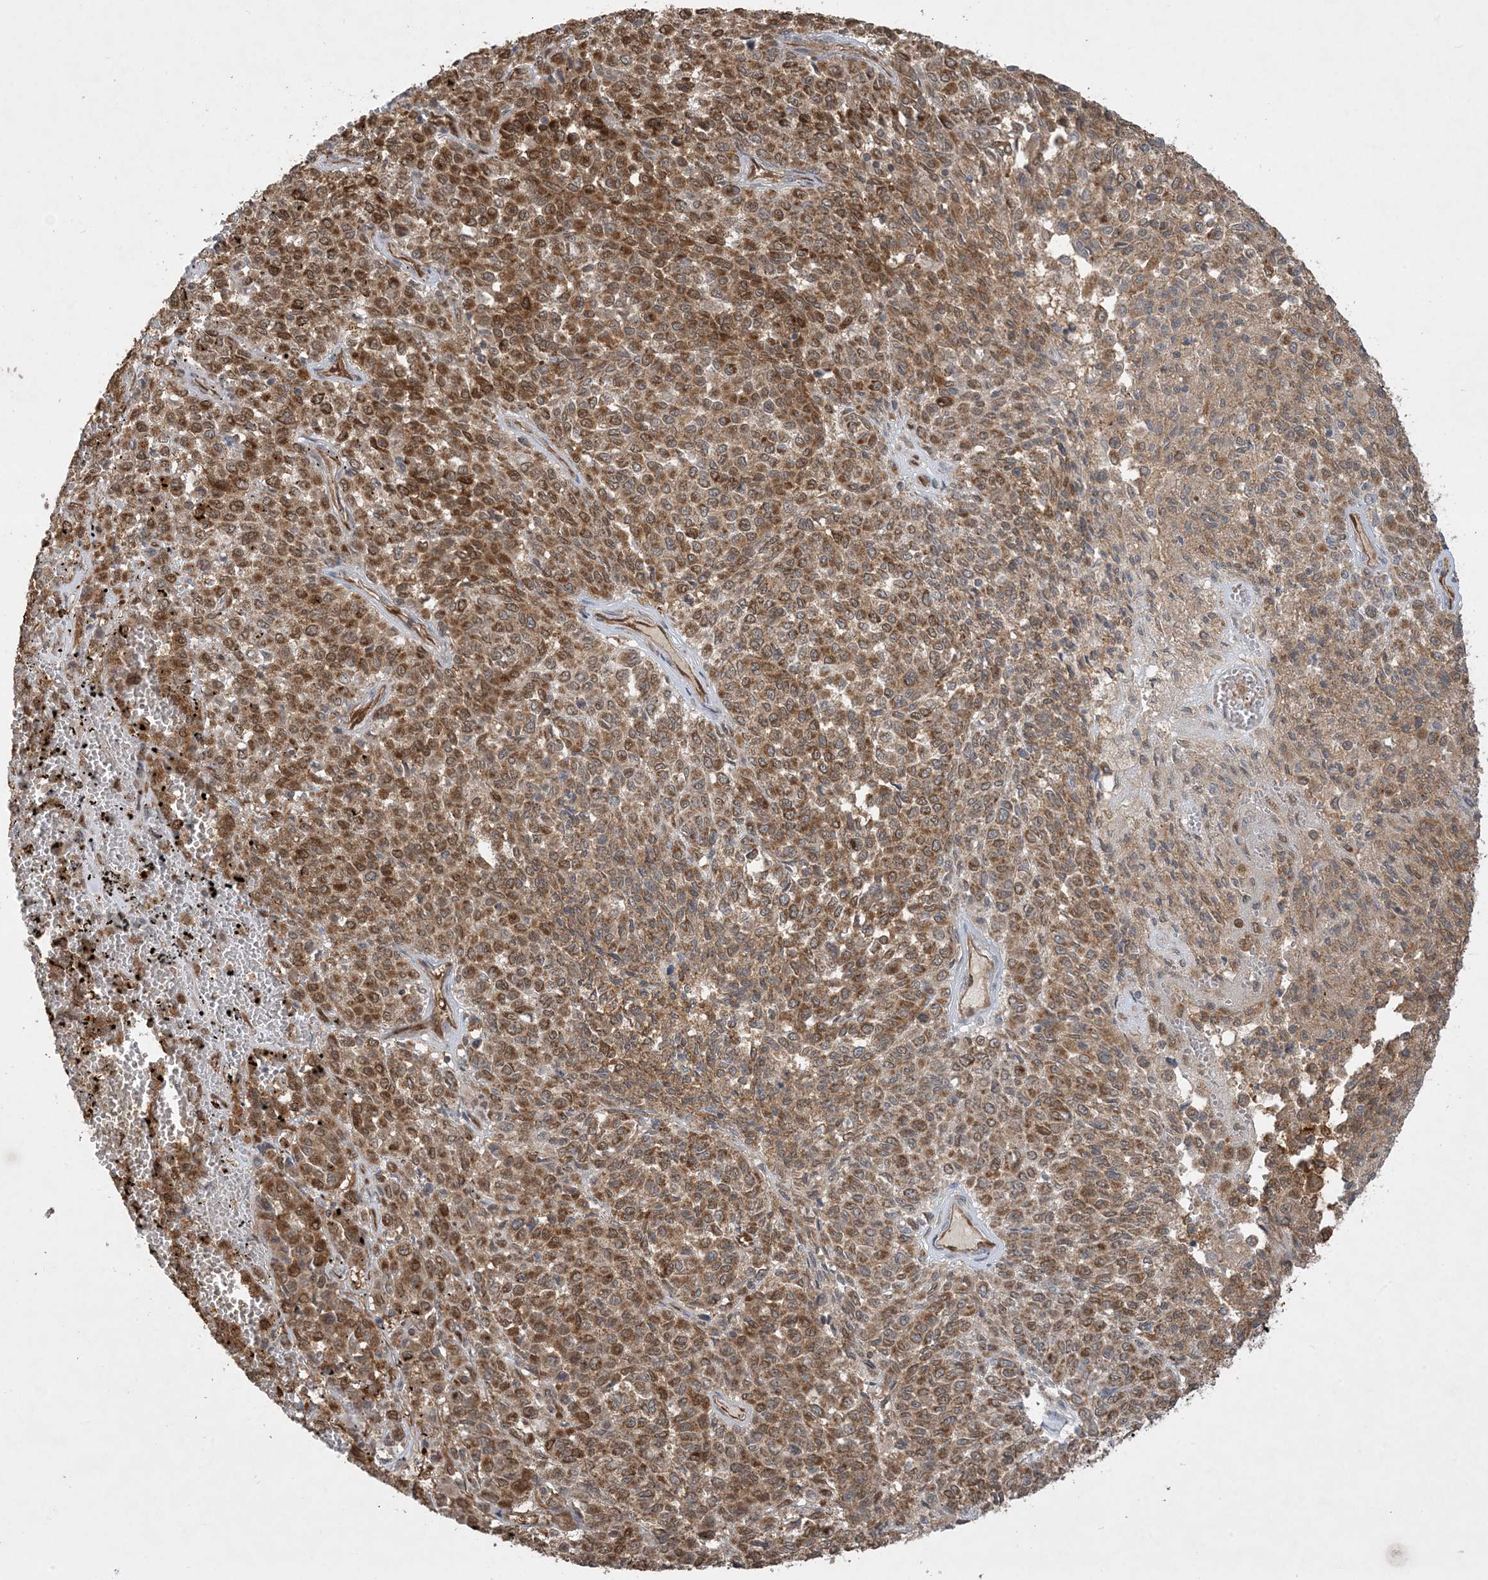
{"staining": {"intensity": "moderate", "quantity": ">75%", "location": "cytoplasmic/membranous"}, "tissue": "melanoma", "cell_type": "Tumor cells", "image_type": "cancer", "snomed": [{"axis": "morphology", "description": "Malignant melanoma, Metastatic site"}, {"axis": "topography", "description": "Pancreas"}], "caption": "This image shows malignant melanoma (metastatic site) stained with IHC to label a protein in brown. The cytoplasmic/membranous of tumor cells show moderate positivity for the protein. Nuclei are counter-stained blue.", "gene": "PPM1F", "patient": {"sex": "female", "age": 30}}